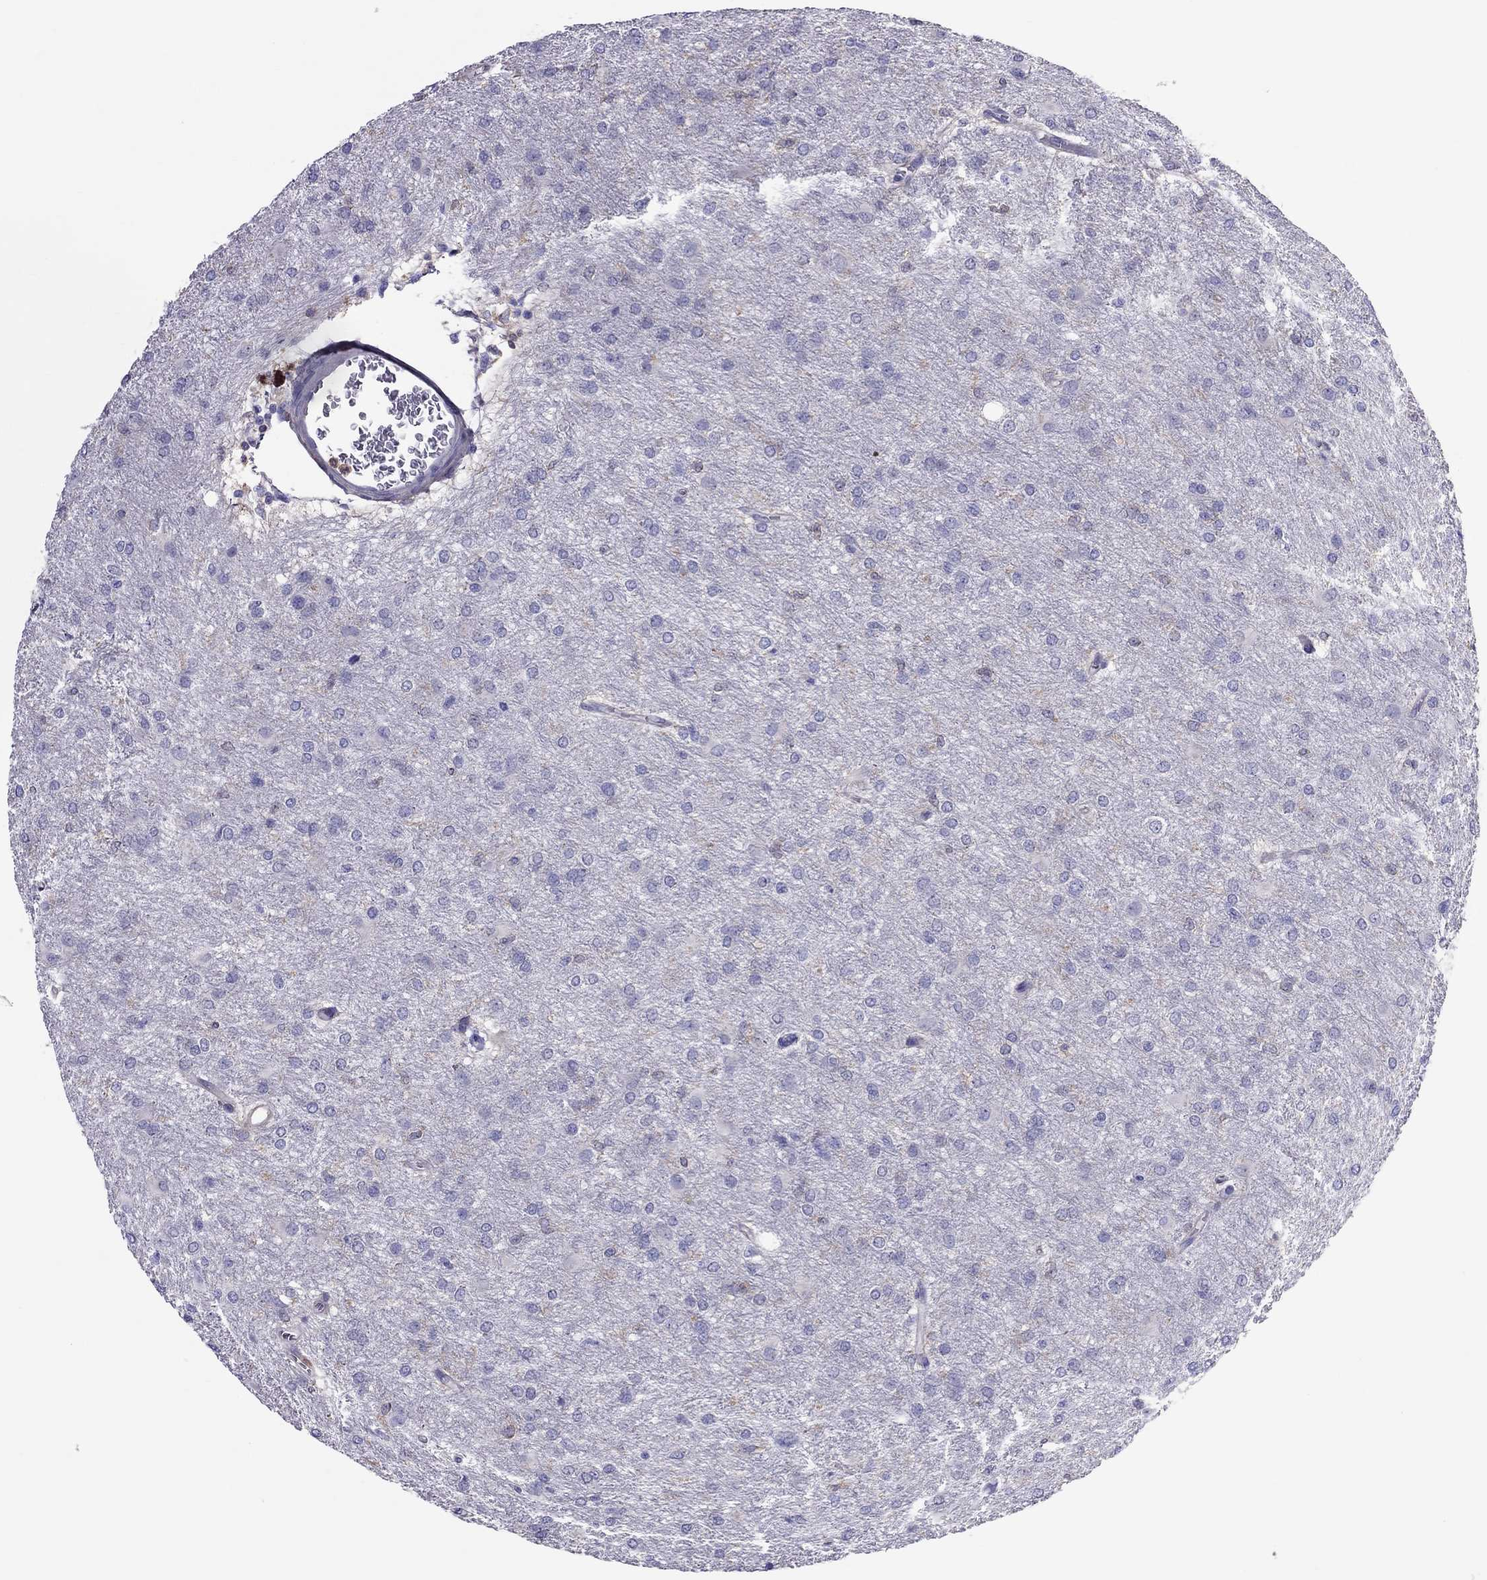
{"staining": {"intensity": "negative", "quantity": "none", "location": "none"}, "tissue": "glioma", "cell_type": "Tumor cells", "image_type": "cancer", "snomed": [{"axis": "morphology", "description": "Glioma, malignant, High grade"}, {"axis": "topography", "description": "Brain"}], "caption": "DAB immunohistochemical staining of malignant glioma (high-grade) exhibits no significant expression in tumor cells.", "gene": "TEX22", "patient": {"sex": "male", "age": 68}}